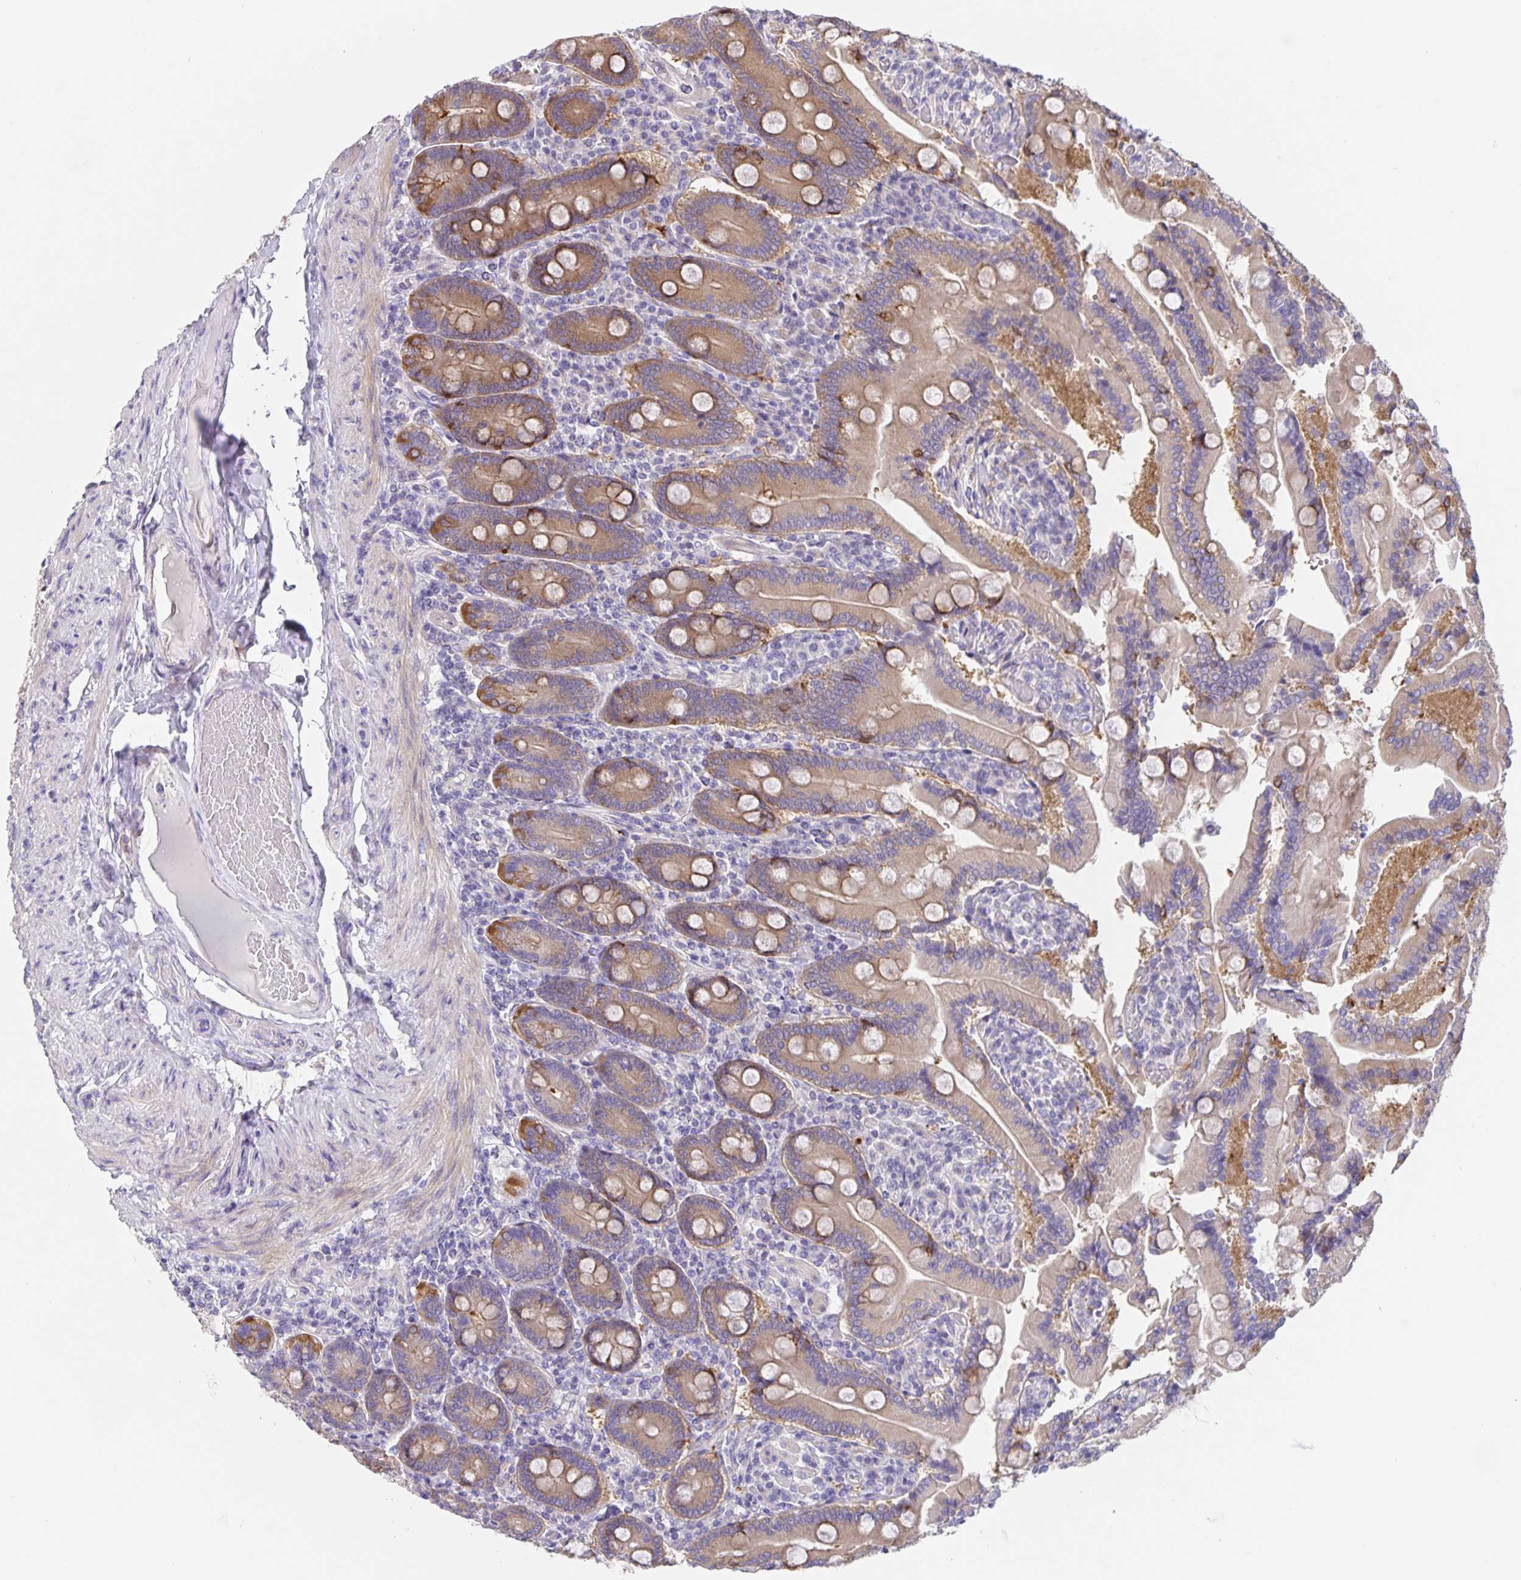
{"staining": {"intensity": "strong", "quantity": "<25%", "location": "cytoplasmic/membranous"}, "tissue": "duodenum", "cell_type": "Glandular cells", "image_type": "normal", "snomed": [{"axis": "morphology", "description": "Normal tissue, NOS"}, {"axis": "topography", "description": "Duodenum"}], "caption": "Immunohistochemical staining of benign human duodenum reveals <25% levels of strong cytoplasmic/membranous protein positivity in about <25% of glandular cells. (DAB (3,3'-diaminobenzidine) IHC, brown staining for protein, blue staining for nuclei).", "gene": "PRR36", "patient": {"sex": "female", "age": 62}}